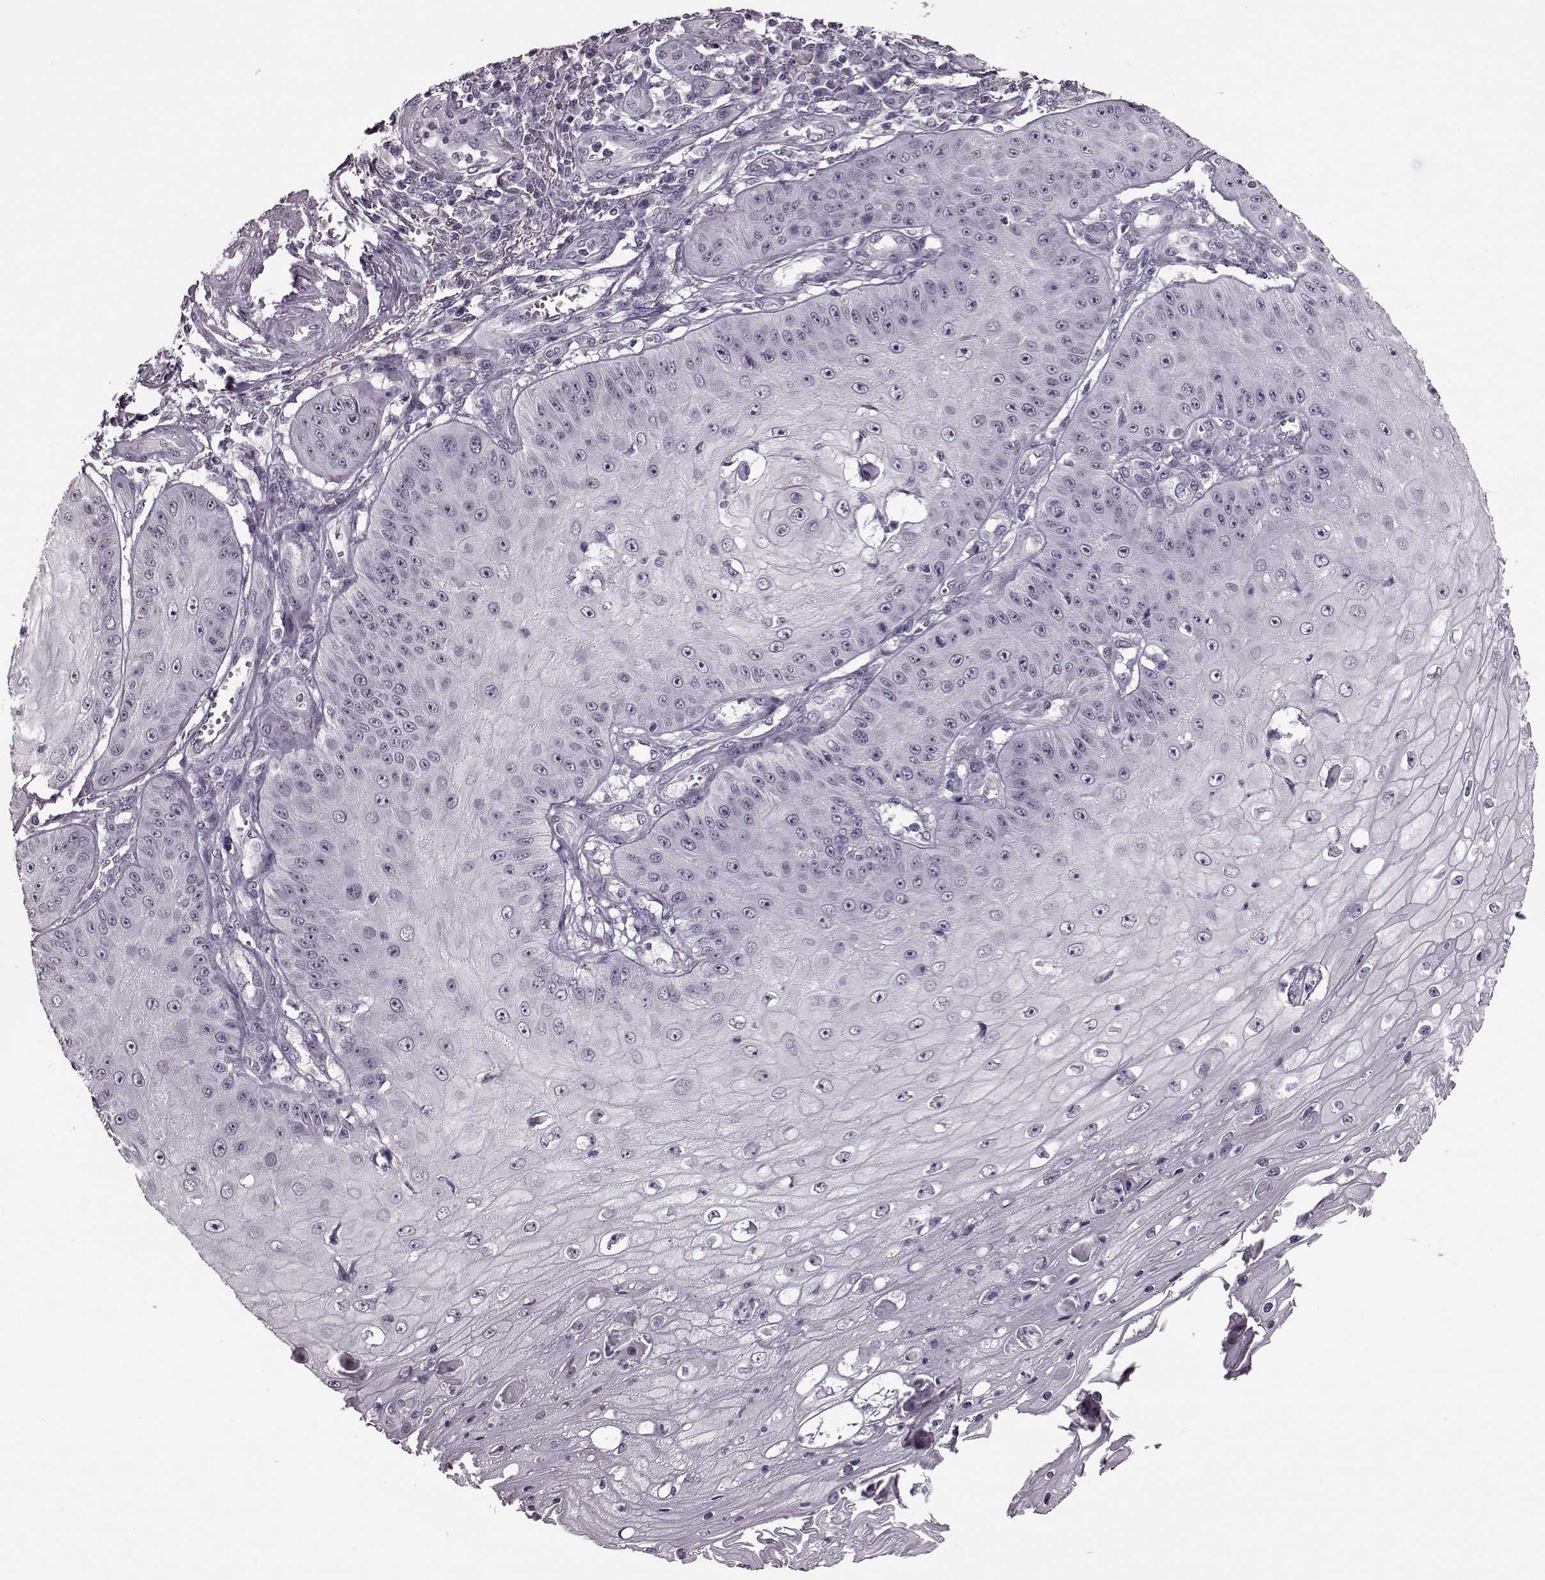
{"staining": {"intensity": "negative", "quantity": "none", "location": "none"}, "tissue": "skin cancer", "cell_type": "Tumor cells", "image_type": "cancer", "snomed": [{"axis": "morphology", "description": "Squamous cell carcinoma, NOS"}, {"axis": "topography", "description": "Skin"}], "caption": "An image of human skin squamous cell carcinoma is negative for staining in tumor cells.", "gene": "STX1B", "patient": {"sex": "male", "age": 70}}